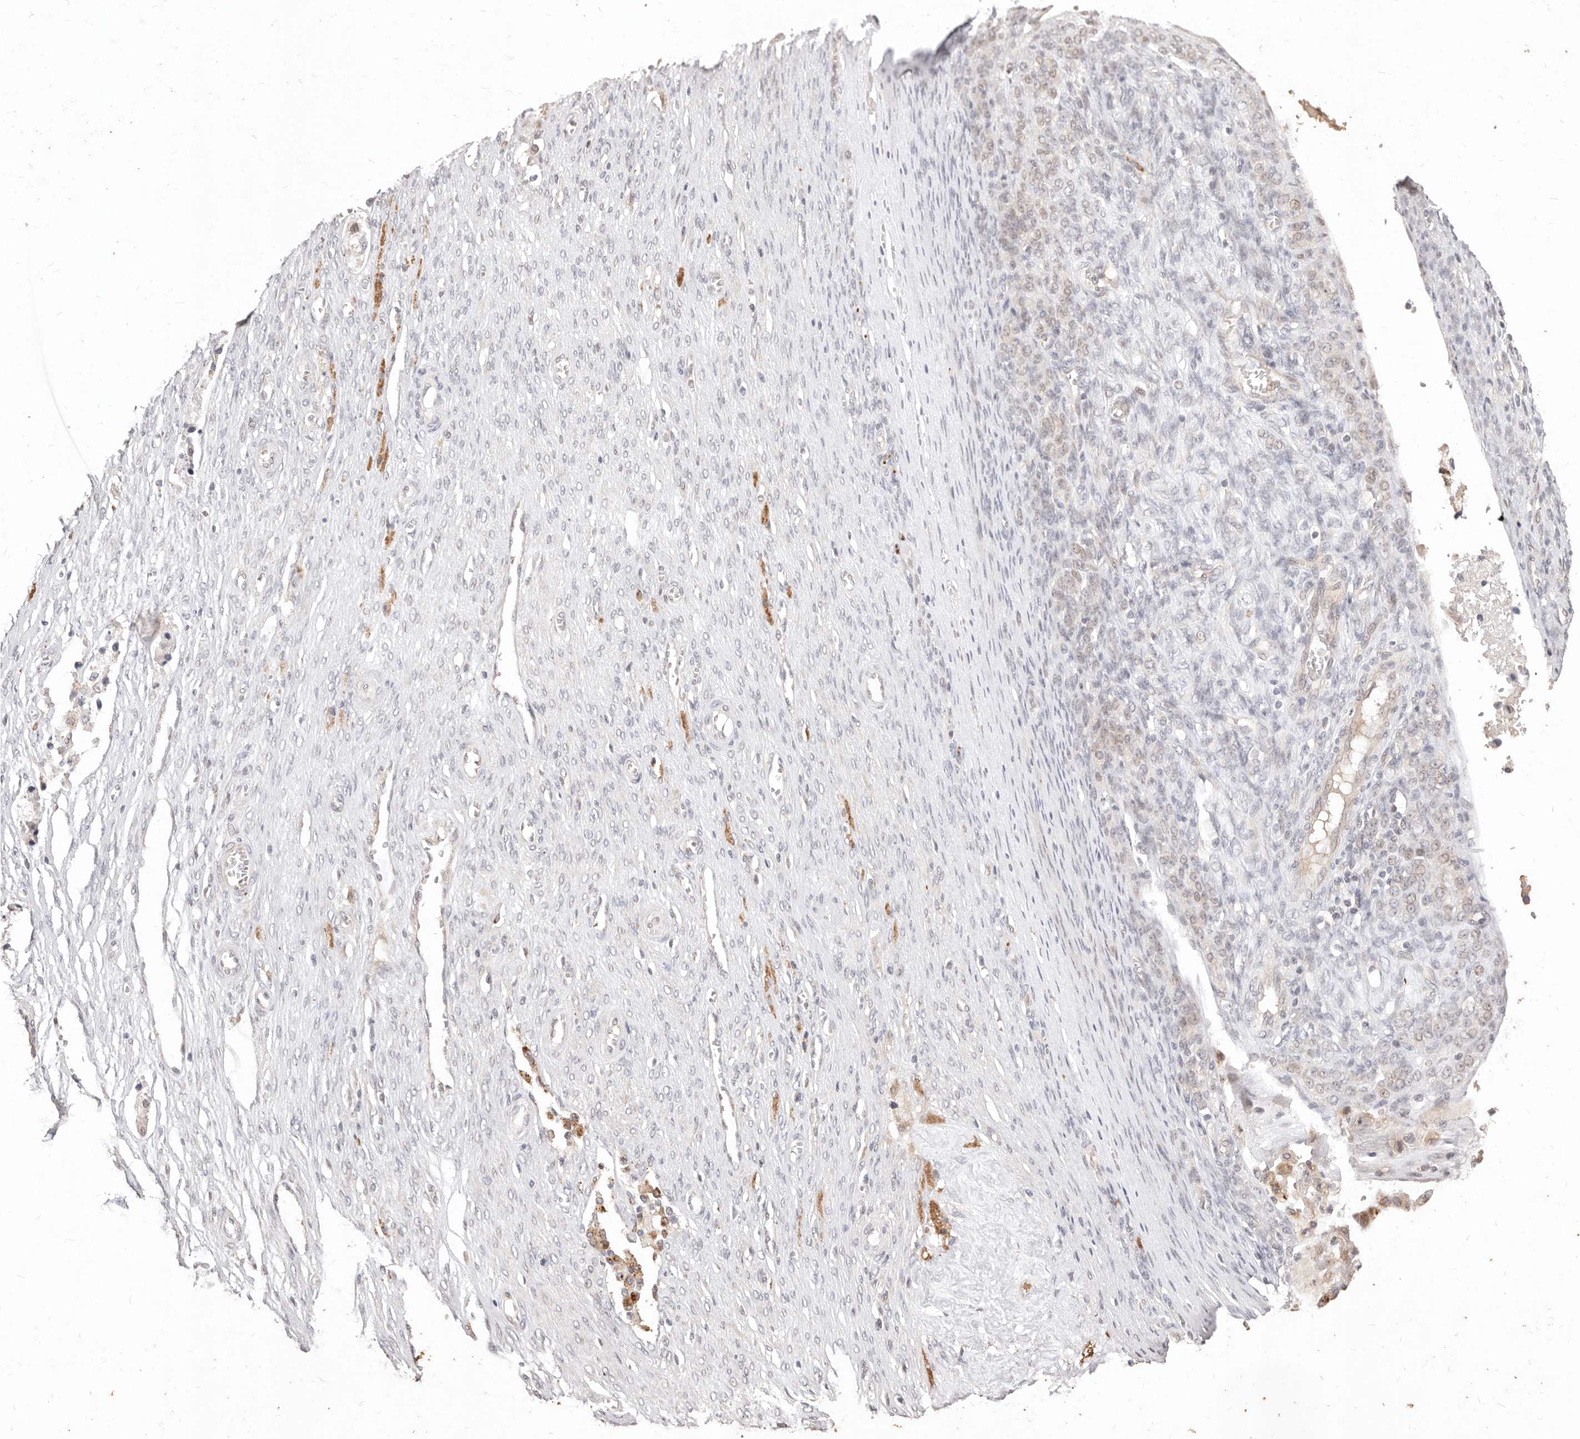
{"staining": {"intensity": "weak", "quantity": "<25%", "location": "nuclear"}, "tissue": "ovarian cancer", "cell_type": "Tumor cells", "image_type": "cancer", "snomed": [{"axis": "morphology", "description": "Cystadenocarcinoma, serous, NOS"}, {"axis": "topography", "description": "Ovary"}], "caption": "High magnification brightfield microscopy of ovarian cancer stained with DAB (3,3'-diaminobenzidine) (brown) and counterstained with hematoxylin (blue): tumor cells show no significant positivity.", "gene": "KIF9", "patient": {"sex": "female", "age": 44}}